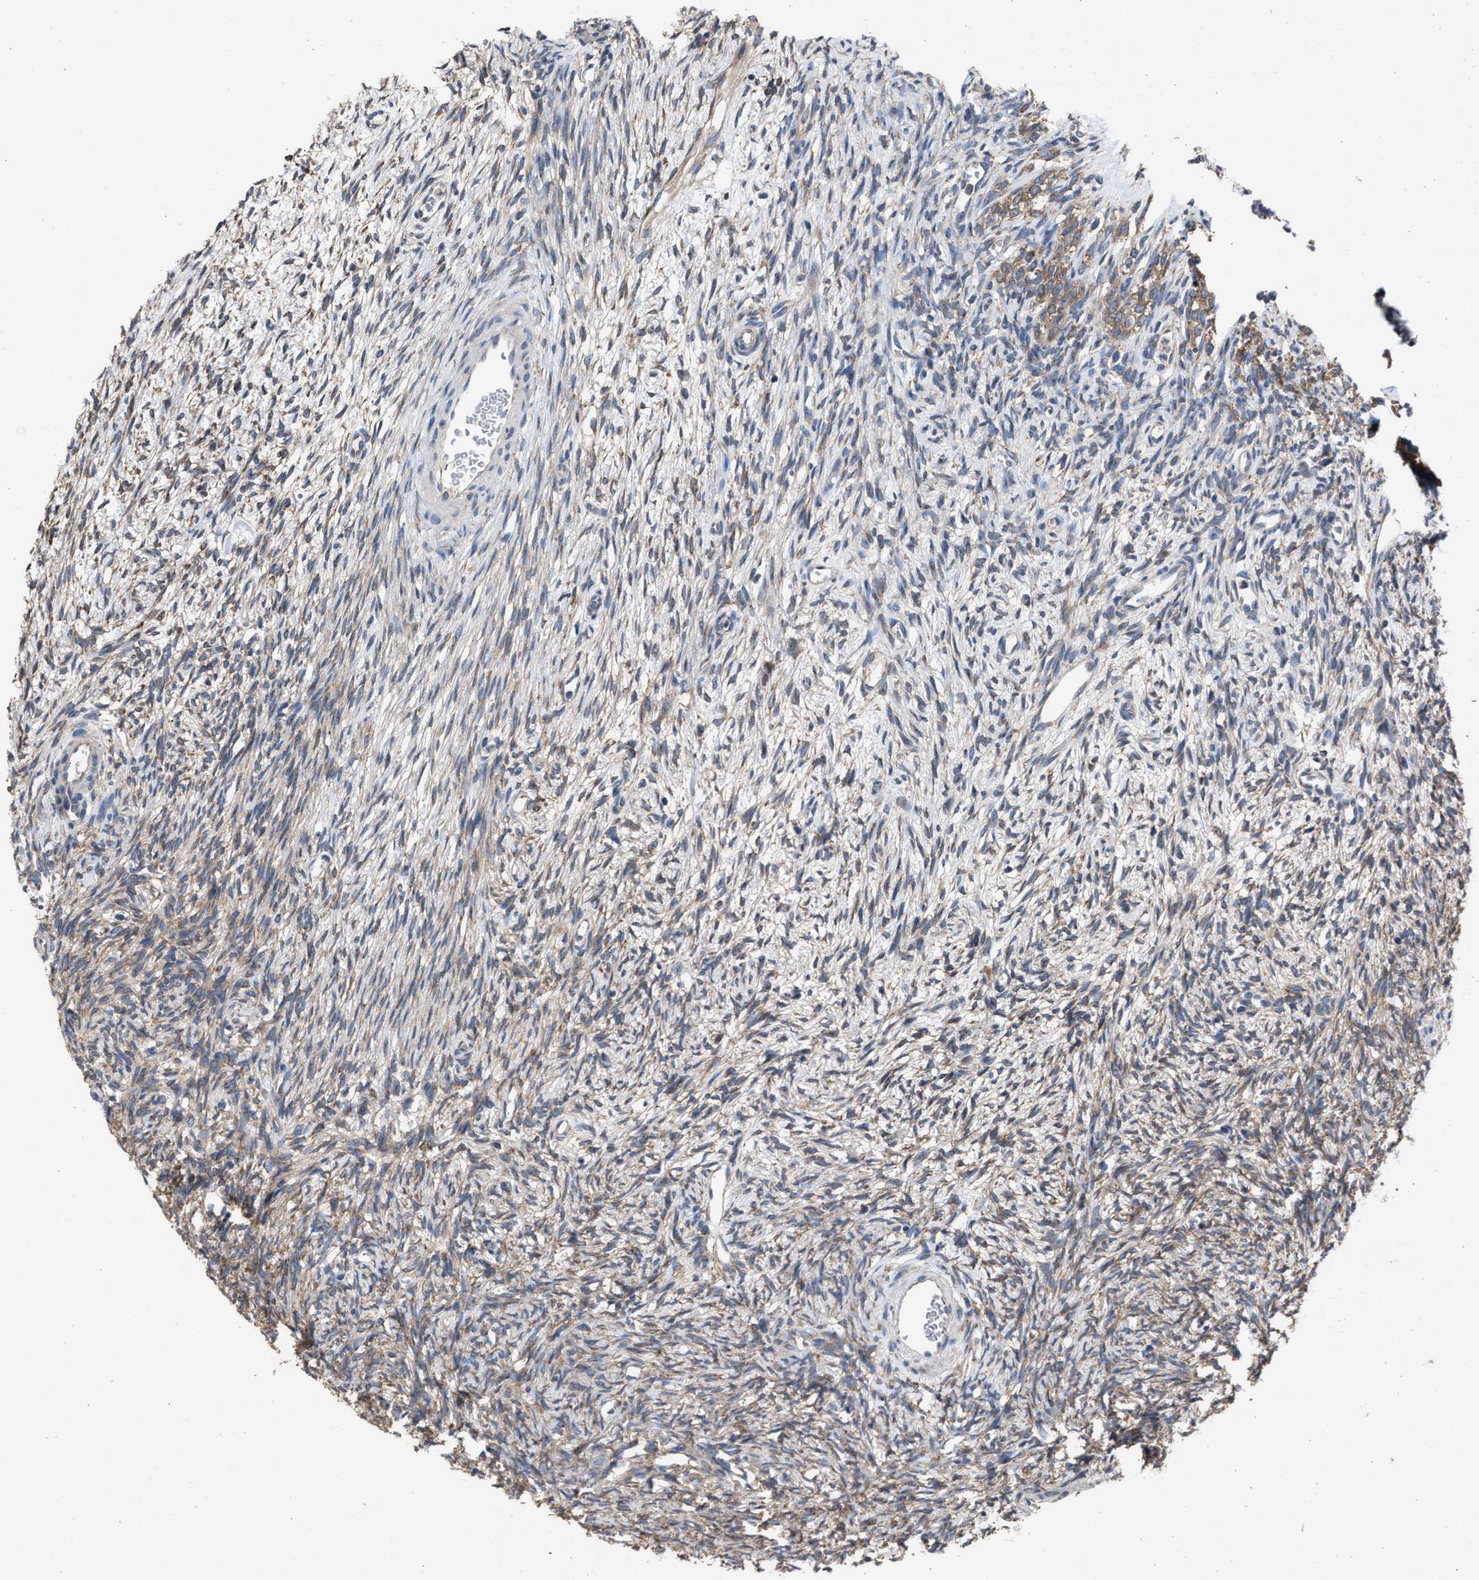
{"staining": {"intensity": "weak", "quantity": ">75%", "location": "cytoplasmic/membranous"}, "tissue": "ovary", "cell_type": "Ovarian stroma cells", "image_type": "normal", "snomed": [{"axis": "morphology", "description": "Normal tissue, NOS"}, {"axis": "topography", "description": "Ovary"}], "caption": "Ovarian stroma cells show weak cytoplasmic/membranous positivity in approximately >75% of cells in unremarkable ovary.", "gene": "UPF1", "patient": {"sex": "female", "age": 33}}